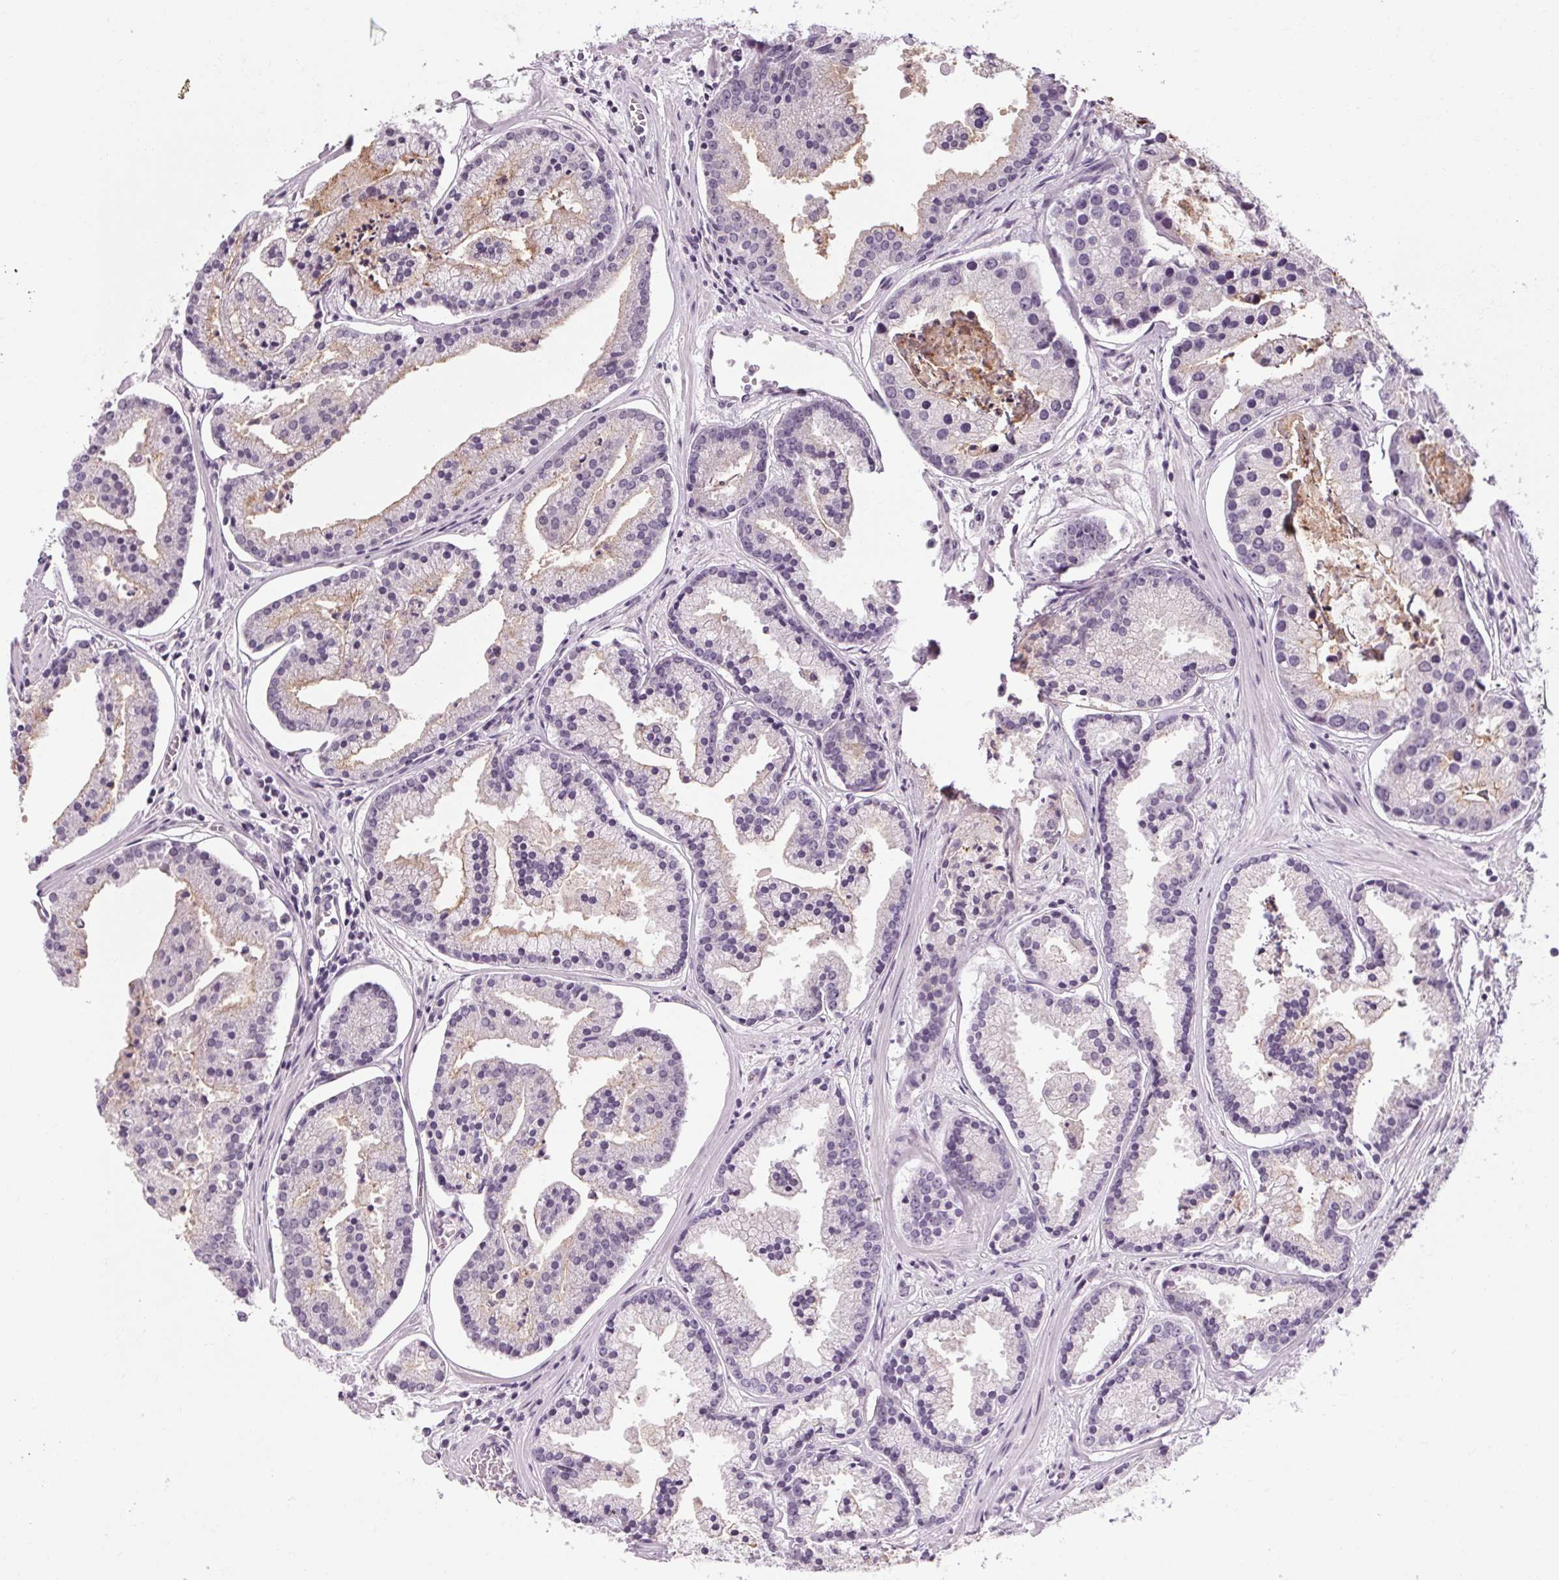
{"staining": {"intensity": "negative", "quantity": "none", "location": "none"}, "tissue": "prostate cancer", "cell_type": "Tumor cells", "image_type": "cancer", "snomed": [{"axis": "morphology", "description": "Adenocarcinoma, NOS"}, {"axis": "topography", "description": "Prostate and seminal vesicle, NOS"}, {"axis": "topography", "description": "Prostate"}], "caption": "An immunohistochemistry (IHC) micrograph of adenocarcinoma (prostate) is shown. There is no staining in tumor cells of adenocarcinoma (prostate). (IHC, brightfield microscopy, high magnification).", "gene": "KLHL40", "patient": {"sex": "male", "age": 44}}